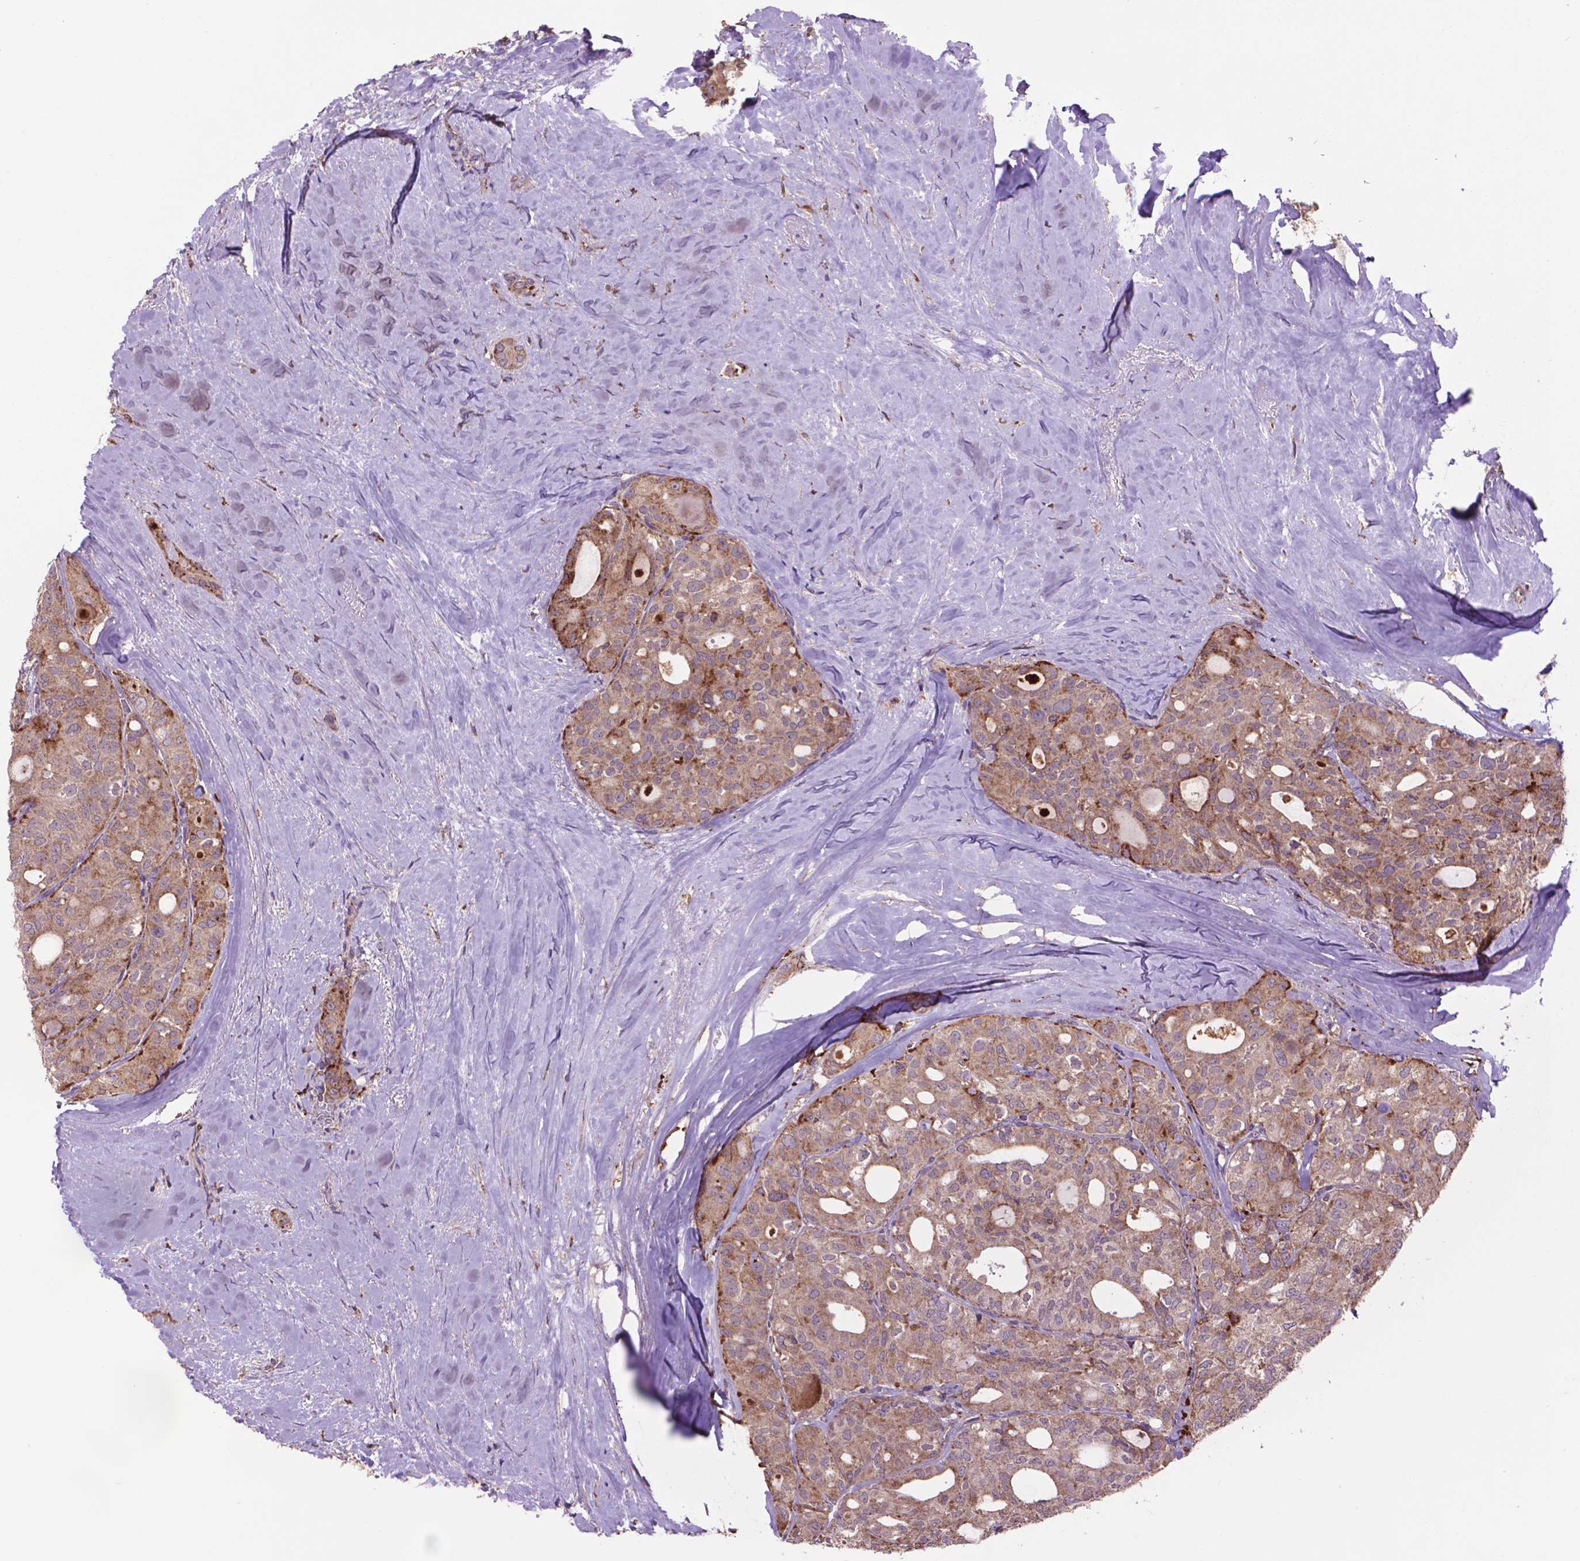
{"staining": {"intensity": "moderate", "quantity": ">75%", "location": "cytoplasmic/membranous"}, "tissue": "thyroid cancer", "cell_type": "Tumor cells", "image_type": "cancer", "snomed": [{"axis": "morphology", "description": "Follicular adenoma carcinoma, NOS"}, {"axis": "topography", "description": "Thyroid gland"}], "caption": "This is a photomicrograph of IHC staining of follicular adenoma carcinoma (thyroid), which shows moderate staining in the cytoplasmic/membranous of tumor cells.", "gene": "GLB1", "patient": {"sex": "male", "age": 75}}